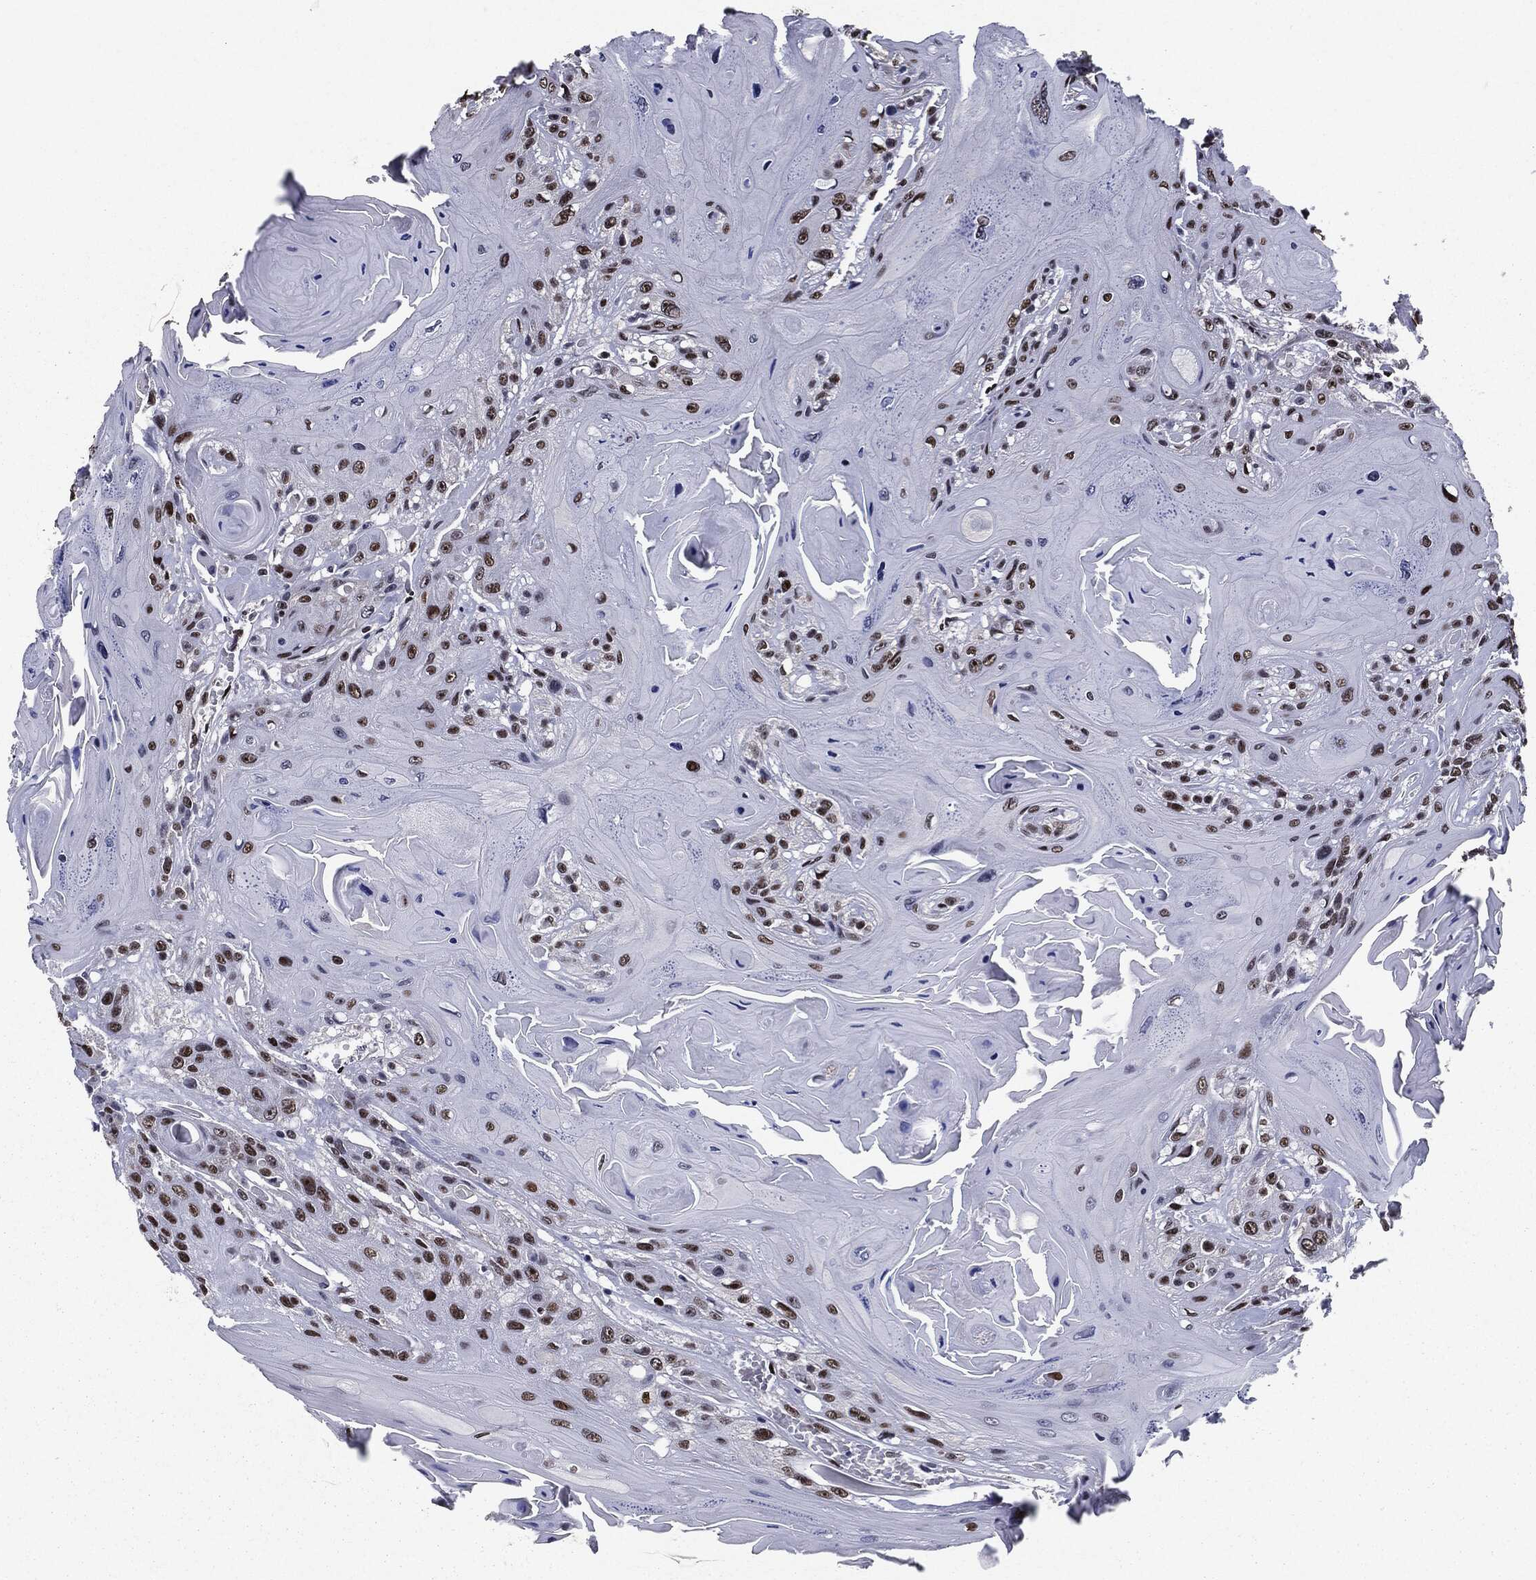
{"staining": {"intensity": "strong", "quantity": ">75%", "location": "nuclear"}, "tissue": "head and neck cancer", "cell_type": "Tumor cells", "image_type": "cancer", "snomed": [{"axis": "morphology", "description": "Squamous cell carcinoma, NOS"}, {"axis": "topography", "description": "Head-Neck"}], "caption": "A histopathology image of human squamous cell carcinoma (head and neck) stained for a protein demonstrates strong nuclear brown staining in tumor cells. (brown staining indicates protein expression, while blue staining denotes nuclei).", "gene": "ZFP91", "patient": {"sex": "female", "age": 59}}